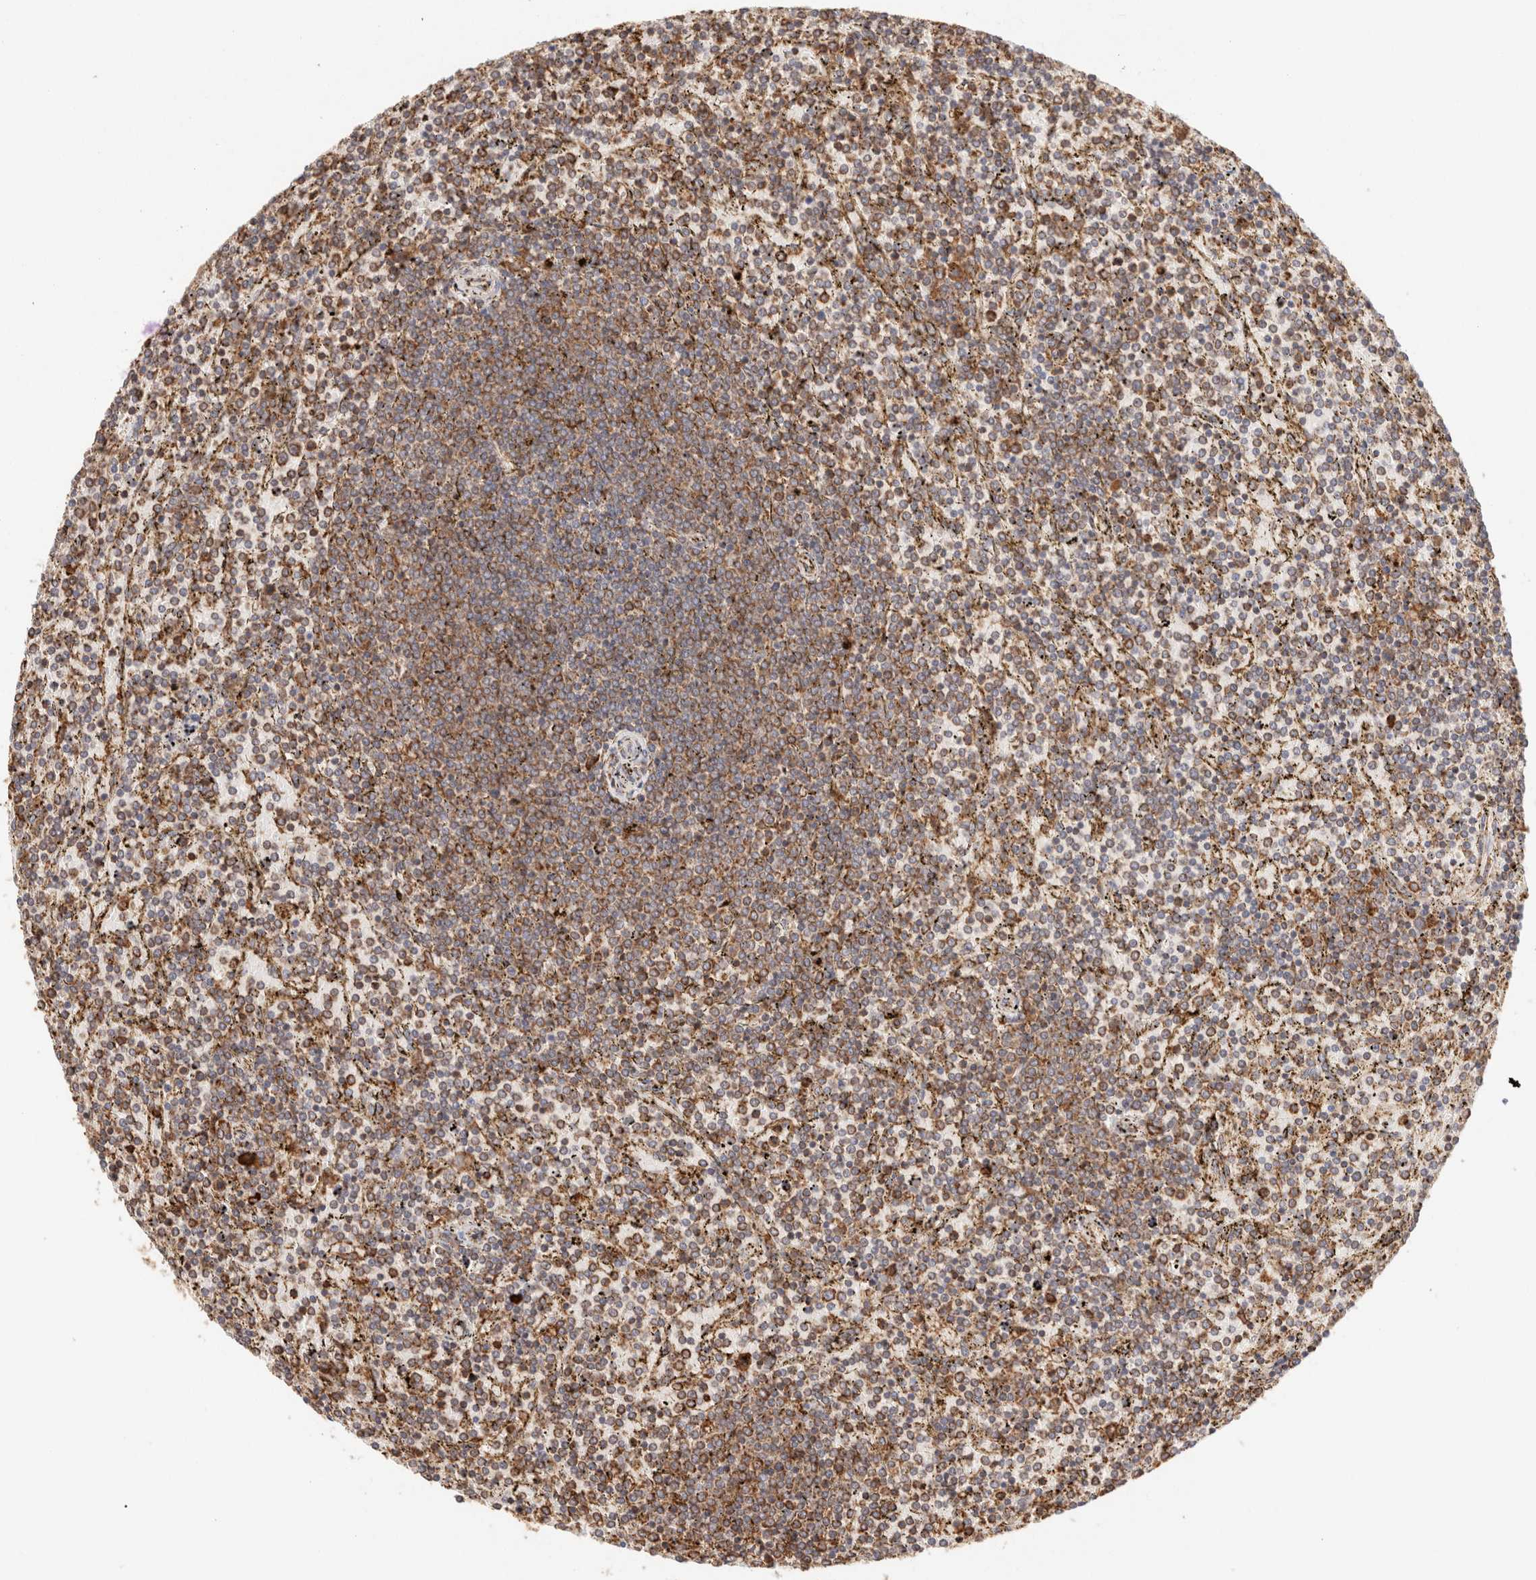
{"staining": {"intensity": "moderate", "quantity": ">75%", "location": "cytoplasmic/membranous"}, "tissue": "lymphoma", "cell_type": "Tumor cells", "image_type": "cancer", "snomed": [{"axis": "morphology", "description": "Malignant lymphoma, non-Hodgkin's type, Low grade"}, {"axis": "topography", "description": "Spleen"}], "caption": "Immunohistochemical staining of low-grade malignant lymphoma, non-Hodgkin's type demonstrates medium levels of moderate cytoplasmic/membranous positivity in about >75% of tumor cells.", "gene": "FER", "patient": {"sex": "female", "age": 77}}